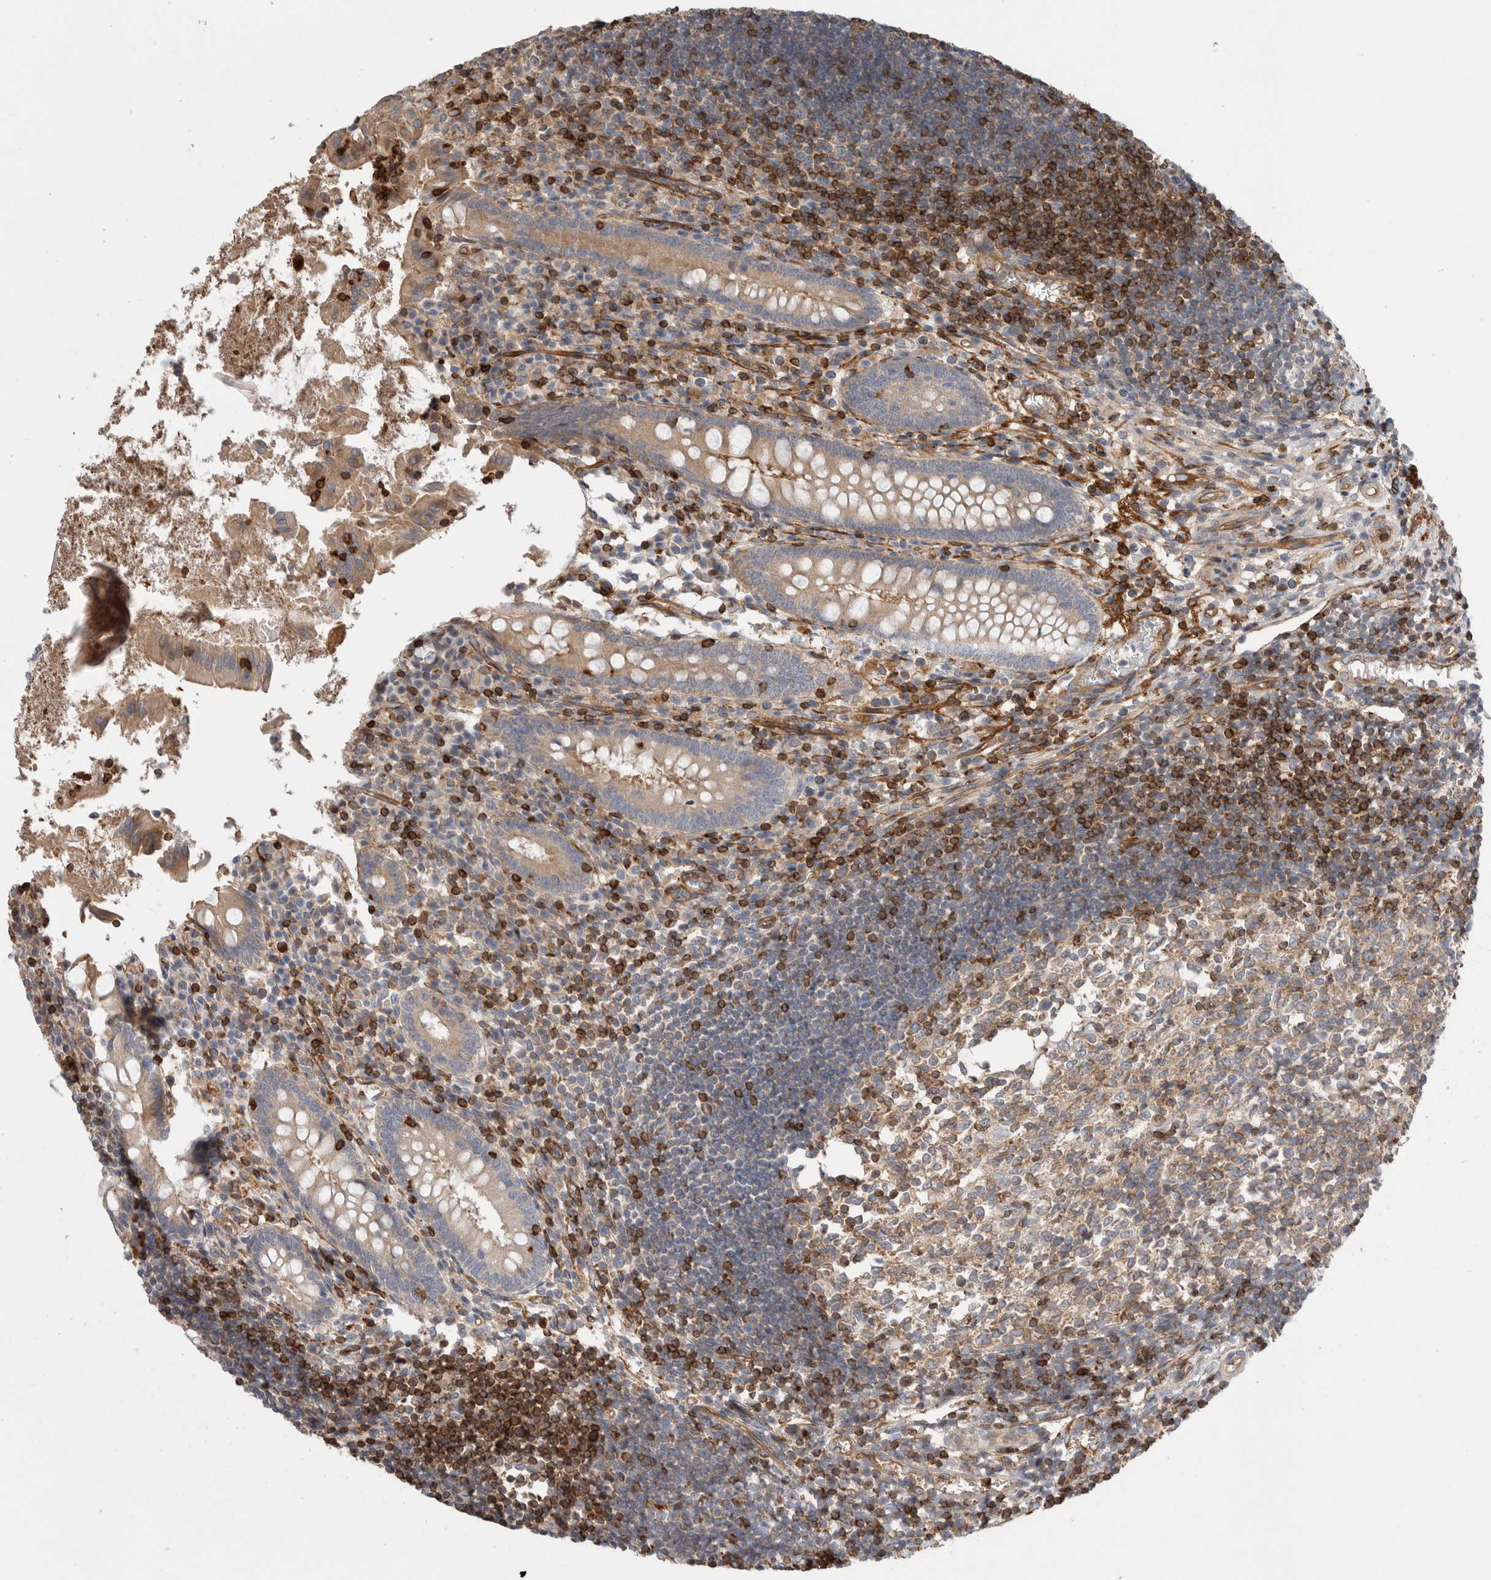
{"staining": {"intensity": "moderate", "quantity": ">75%", "location": "cytoplasmic/membranous"}, "tissue": "appendix", "cell_type": "Glandular cells", "image_type": "normal", "snomed": [{"axis": "morphology", "description": "Normal tissue, NOS"}, {"axis": "topography", "description": "Appendix"}], "caption": "A brown stain labels moderate cytoplasmic/membranous staining of a protein in glandular cells of unremarkable appendix.", "gene": "PRKCH", "patient": {"sex": "female", "age": 17}}